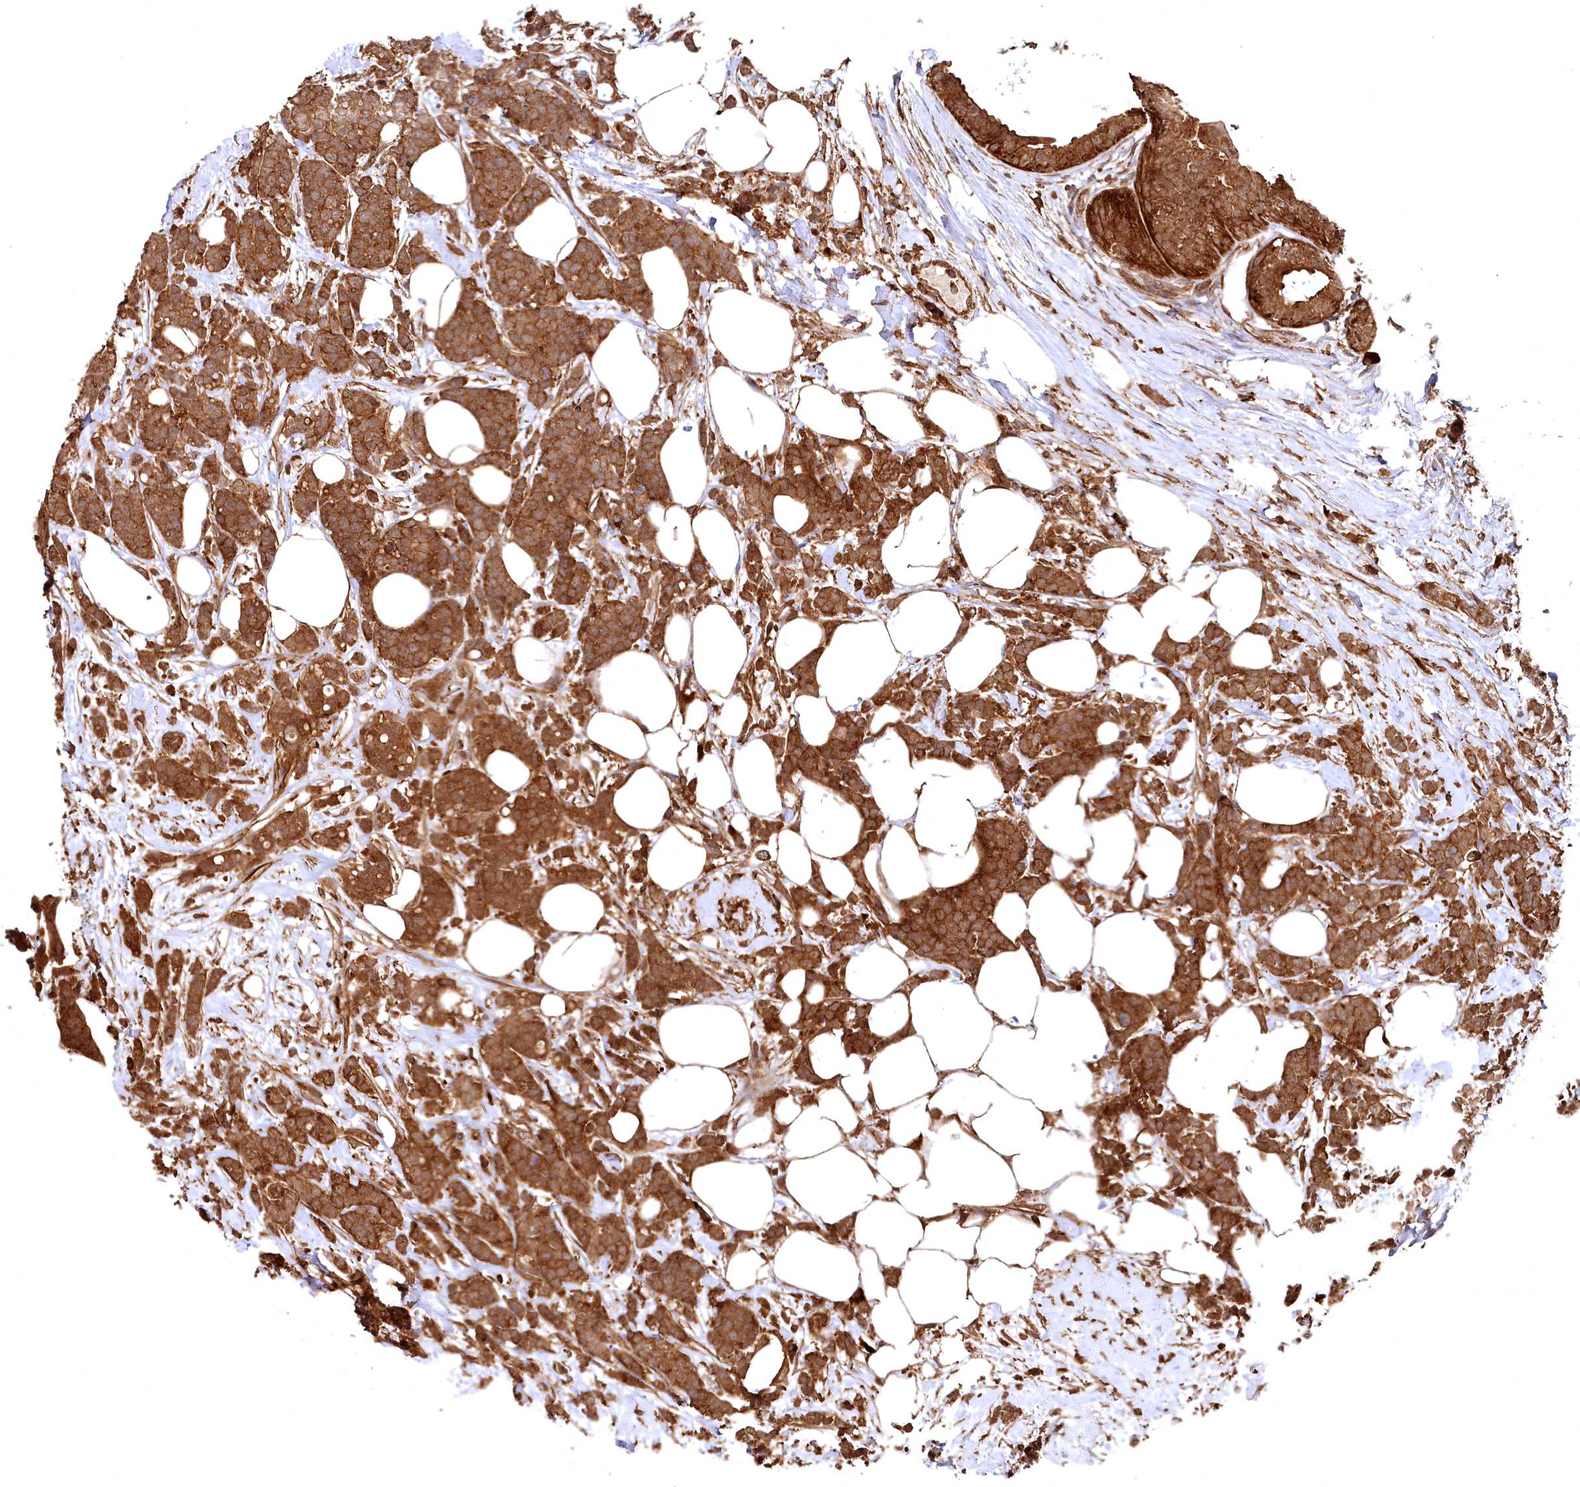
{"staining": {"intensity": "moderate", "quantity": ">75%", "location": "cytoplasmic/membranous"}, "tissue": "breast cancer", "cell_type": "Tumor cells", "image_type": "cancer", "snomed": [{"axis": "morphology", "description": "Lobular carcinoma"}, {"axis": "topography", "description": "Breast"}], "caption": "A micrograph of human lobular carcinoma (breast) stained for a protein reveals moderate cytoplasmic/membranous brown staining in tumor cells. (brown staining indicates protein expression, while blue staining denotes nuclei).", "gene": "STUB1", "patient": {"sex": "female", "age": 58}}